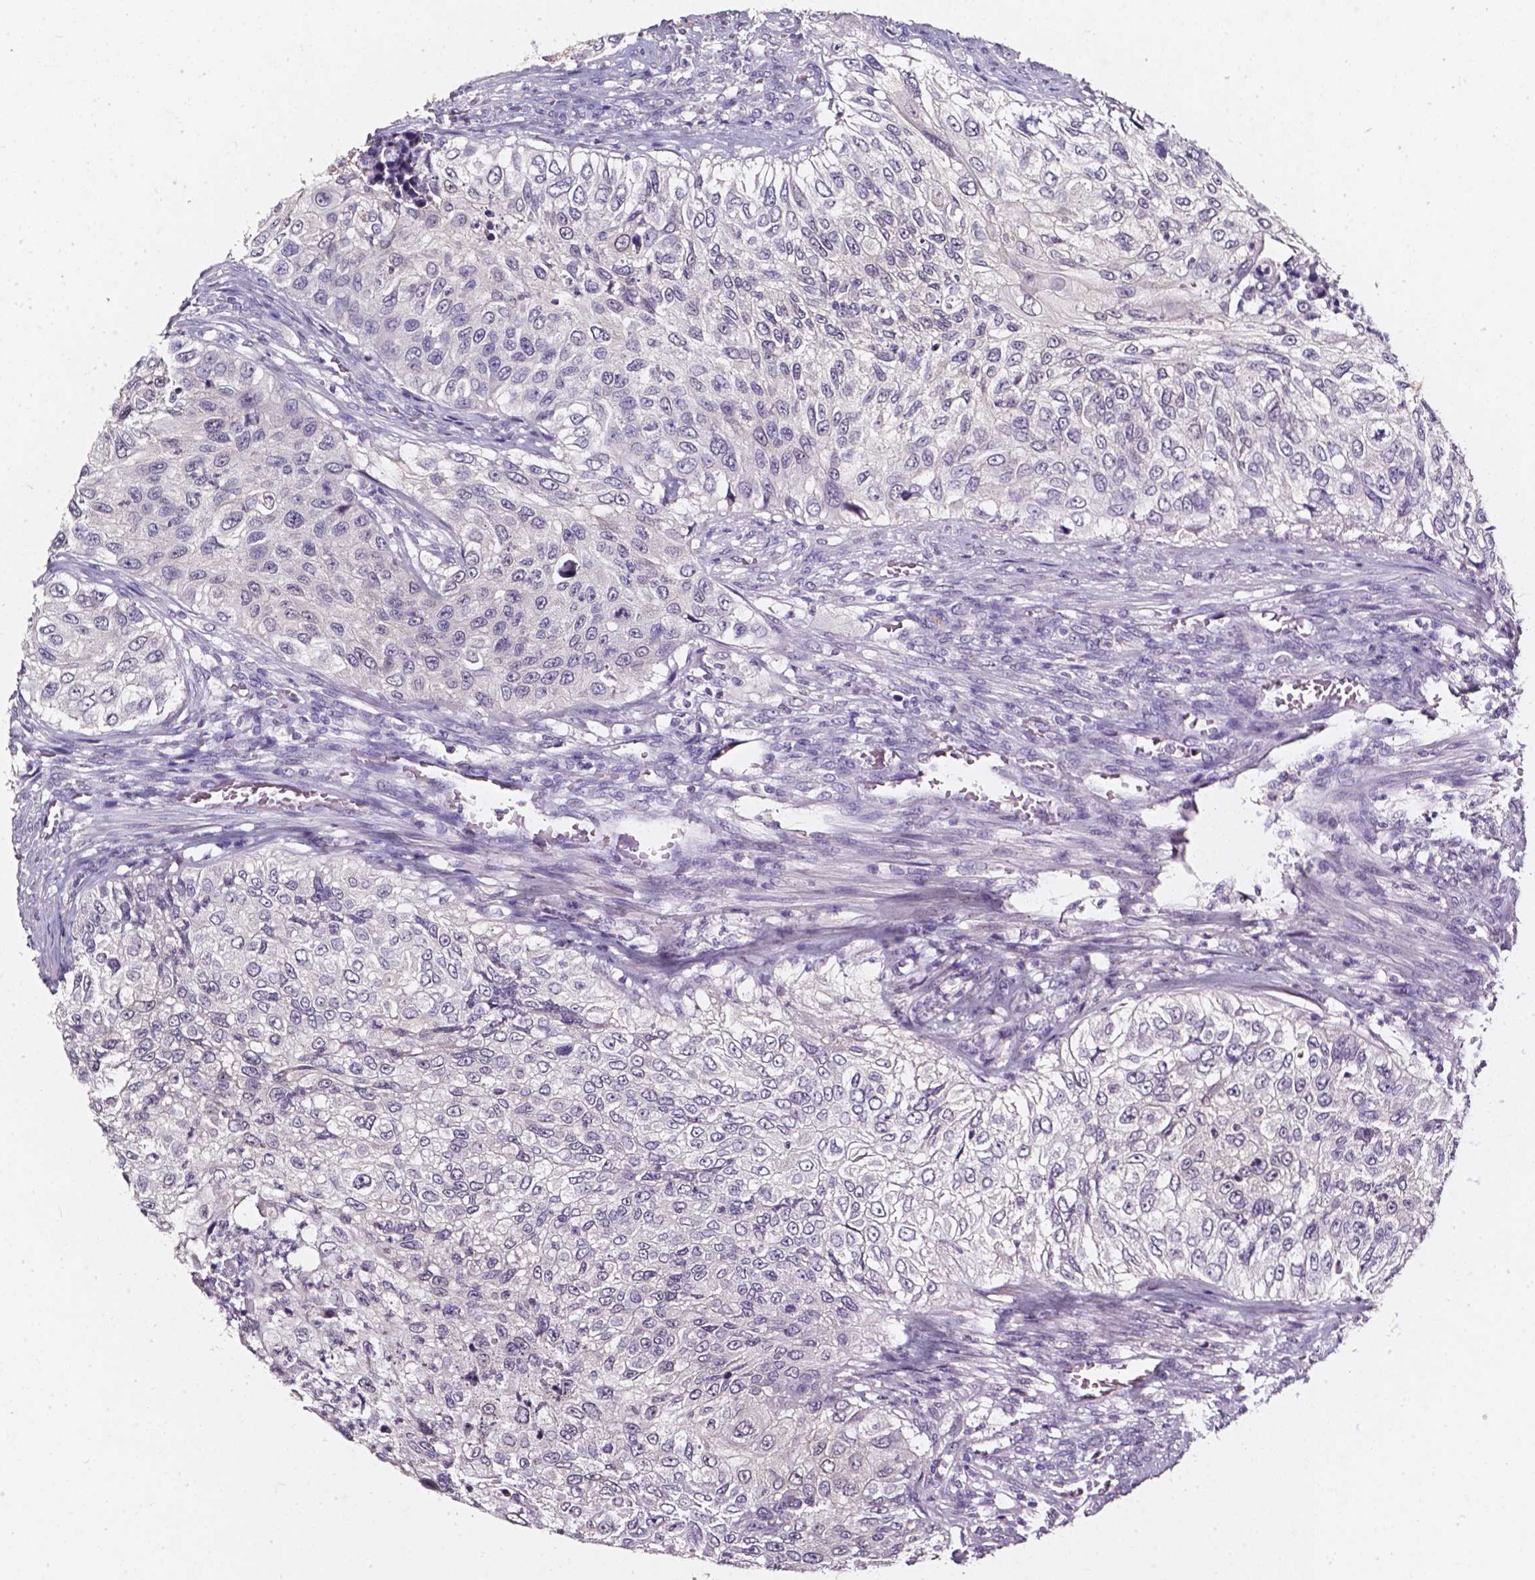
{"staining": {"intensity": "negative", "quantity": "none", "location": "none"}, "tissue": "urothelial cancer", "cell_type": "Tumor cells", "image_type": "cancer", "snomed": [{"axis": "morphology", "description": "Urothelial carcinoma, High grade"}, {"axis": "topography", "description": "Urinary bladder"}], "caption": "This histopathology image is of urothelial cancer stained with immunohistochemistry (IHC) to label a protein in brown with the nuclei are counter-stained blue. There is no staining in tumor cells.", "gene": "AKR1B10", "patient": {"sex": "female", "age": 60}}